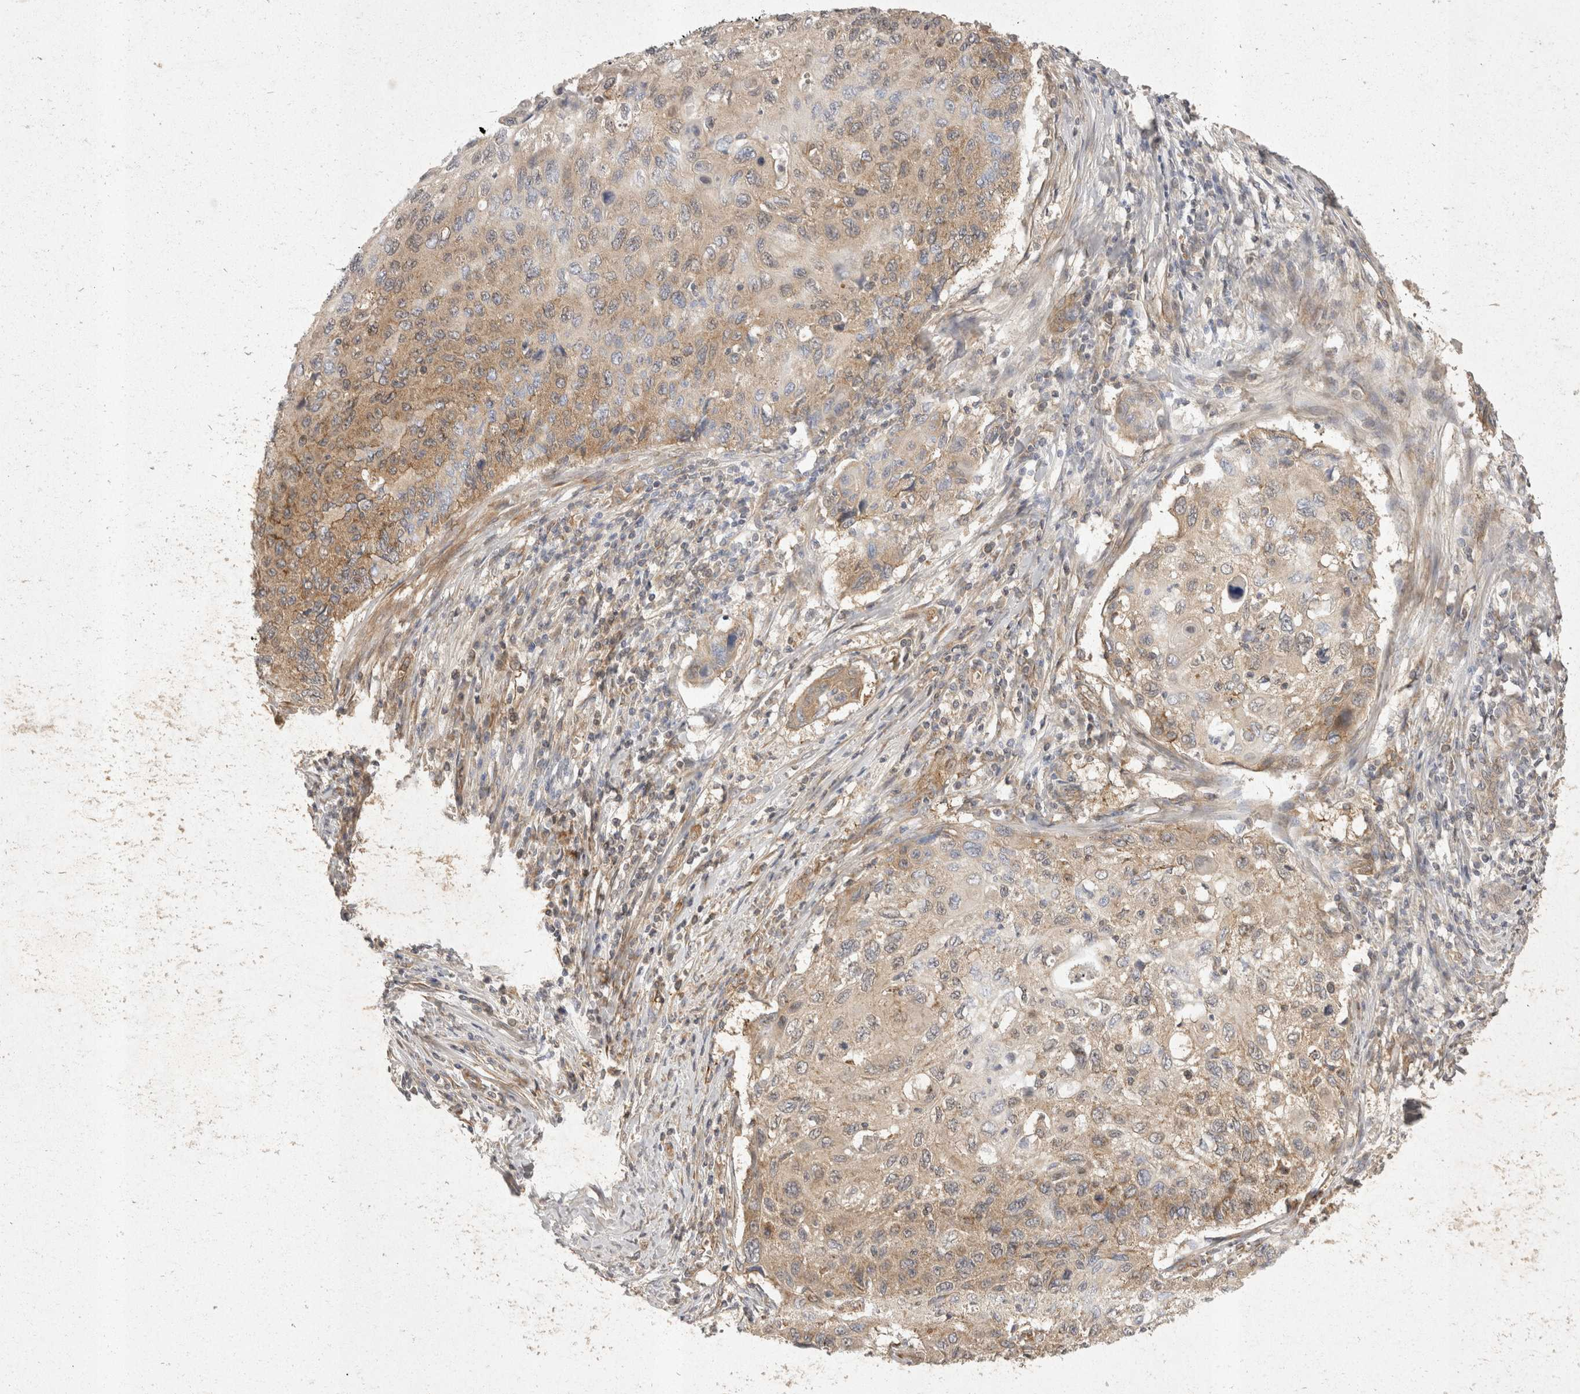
{"staining": {"intensity": "weak", "quantity": "25%-75%", "location": "cytoplasmic/membranous"}, "tissue": "cervical cancer", "cell_type": "Tumor cells", "image_type": "cancer", "snomed": [{"axis": "morphology", "description": "Squamous cell carcinoma, NOS"}, {"axis": "topography", "description": "Cervix"}], "caption": "Immunohistochemistry (DAB (3,3'-diaminobenzidine)) staining of human cervical cancer (squamous cell carcinoma) exhibits weak cytoplasmic/membranous protein expression in approximately 25%-75% of tumor cells.", "gene": "EIF4G3", "patient": {"sex": "female", "age": 70}}